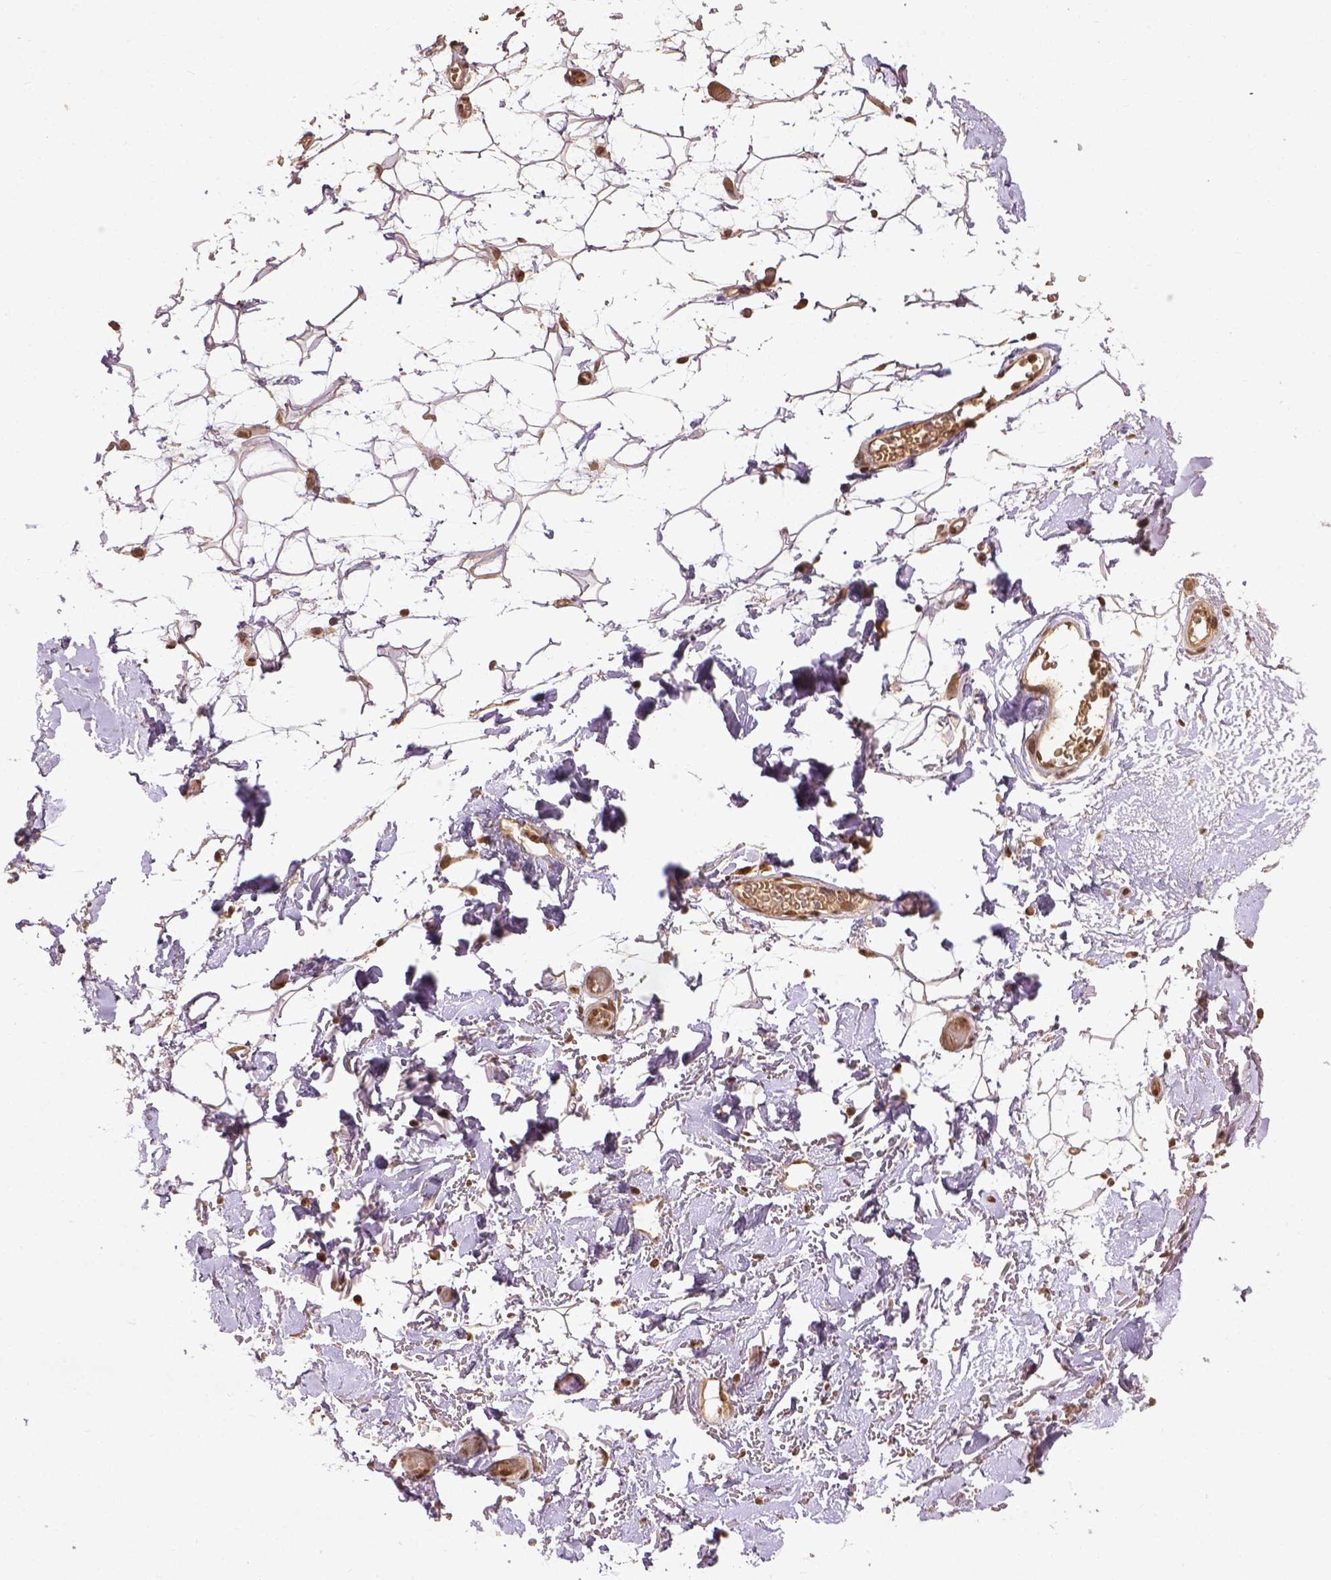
{"staining": {"intensity": "strong", "quantity": ">75%", "location": "nuclear"}, "tissue": "adipose tissue", "cell_type": "Adipocytes", "image_type": "normal", "snomed": [{"axis": "morphology", "description": "Normal tissue, NOS"}, {"axis": "topography", "description": "Anal"}, {"axis": "topography", "description": "Peripheral nerve tissue"}], "caption": "A high amount of strong nuclear staining is appreciated in about >75% of adipocytes in normal adipose tissue.", "gene": "BANF1", "patient": {"sex": "male", "age": 78}}